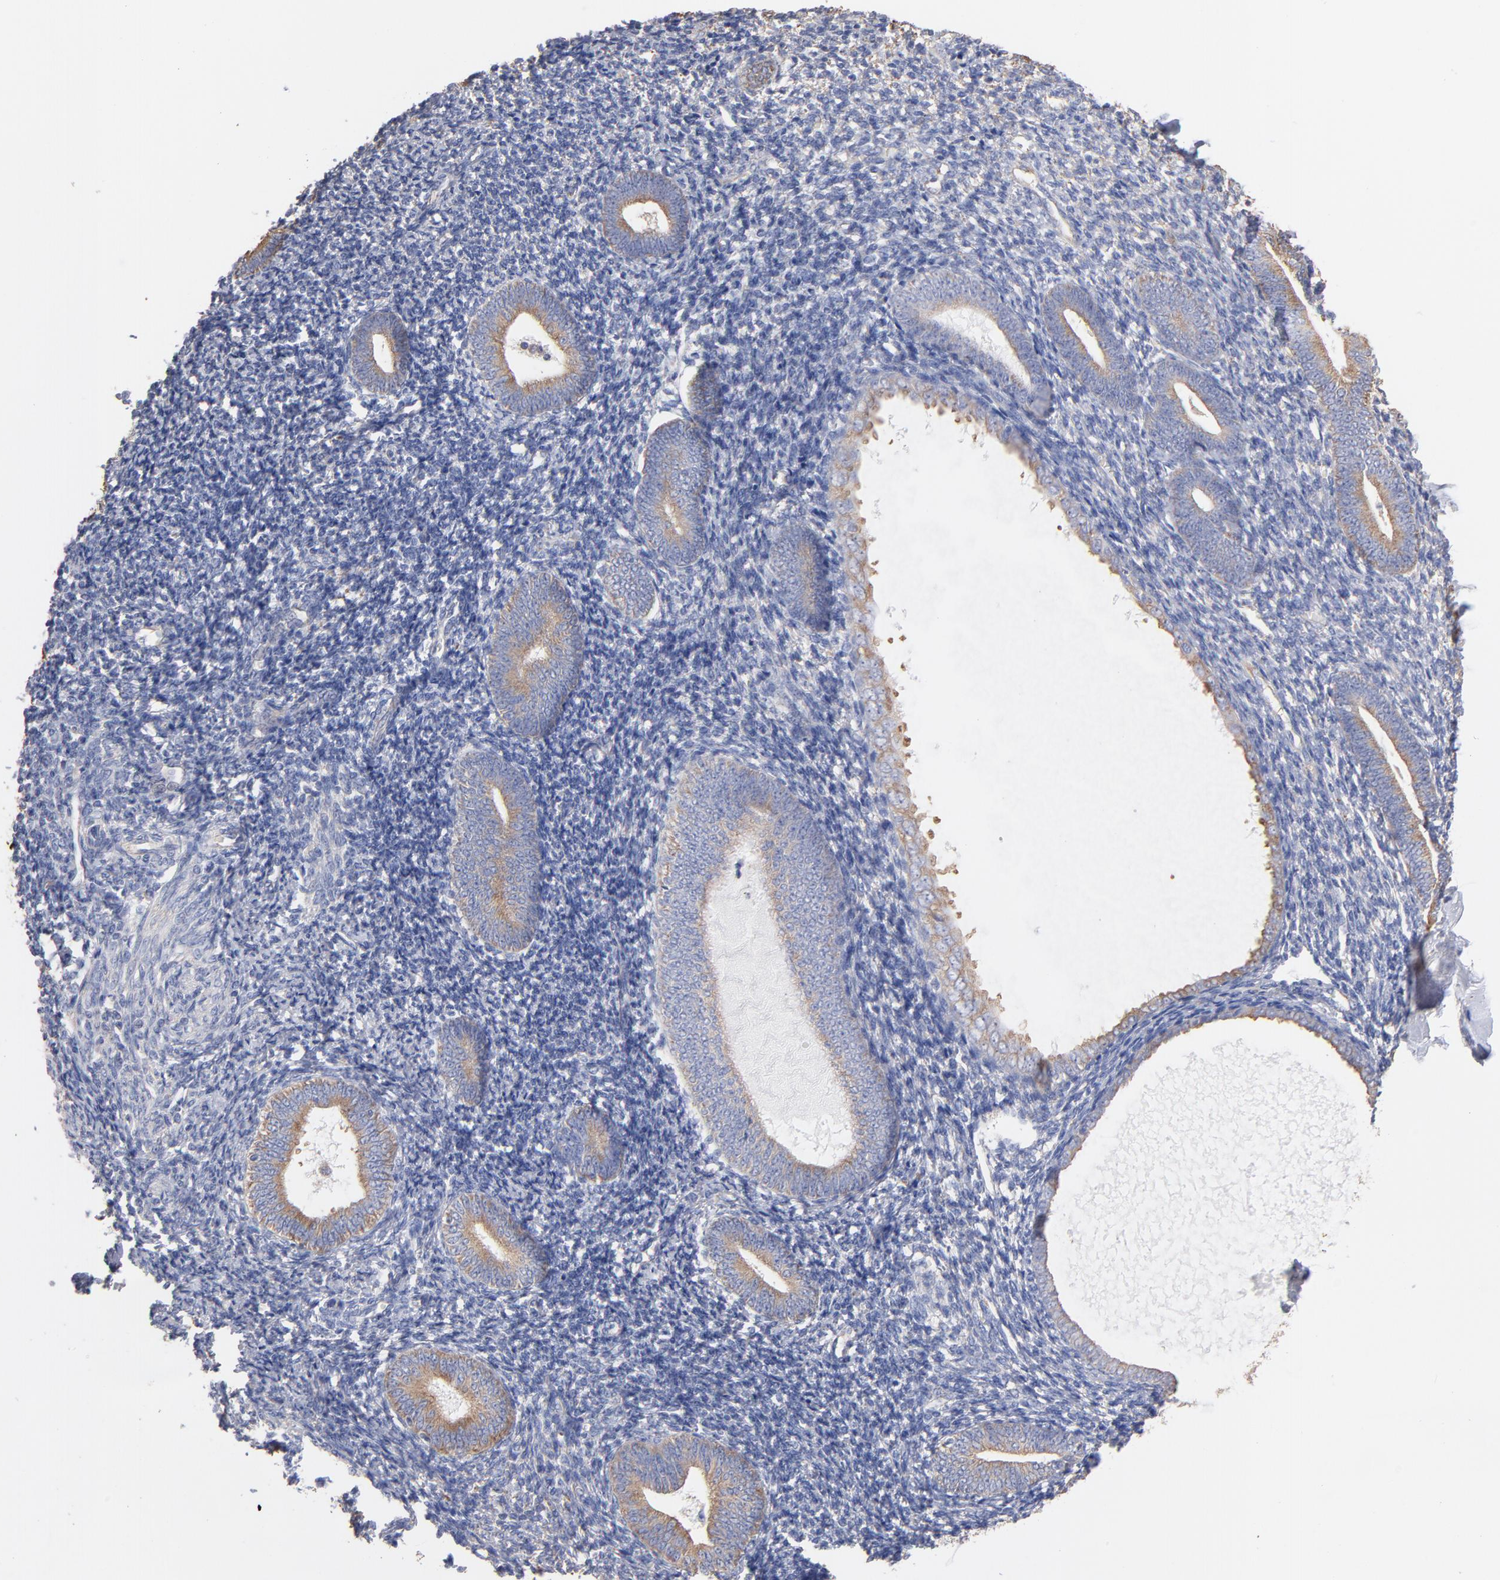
{"staining": {"intensity": "negative", "quantity": "none", "location": "none"}, "tissue": "endometrium", "cell_type": "Cells in endometrial stroma", "image_type": "normal", "snomed": [{"axis": "morphology", "description": "Normal tissue, NOS"}, {"axis": "topography", "description": "Endometrium"}], "caption": "This is a micrograph of immunohistochemistry staining of unremarkable endometrium, which shows no expression in cells in endometrial stroma. (DAB (3,3'-diaminobenzidine) immunohistochemistry with hematoxylin counter stain).", "gene": "RPL9", "patient": {"sex": "female", "age": 57}}